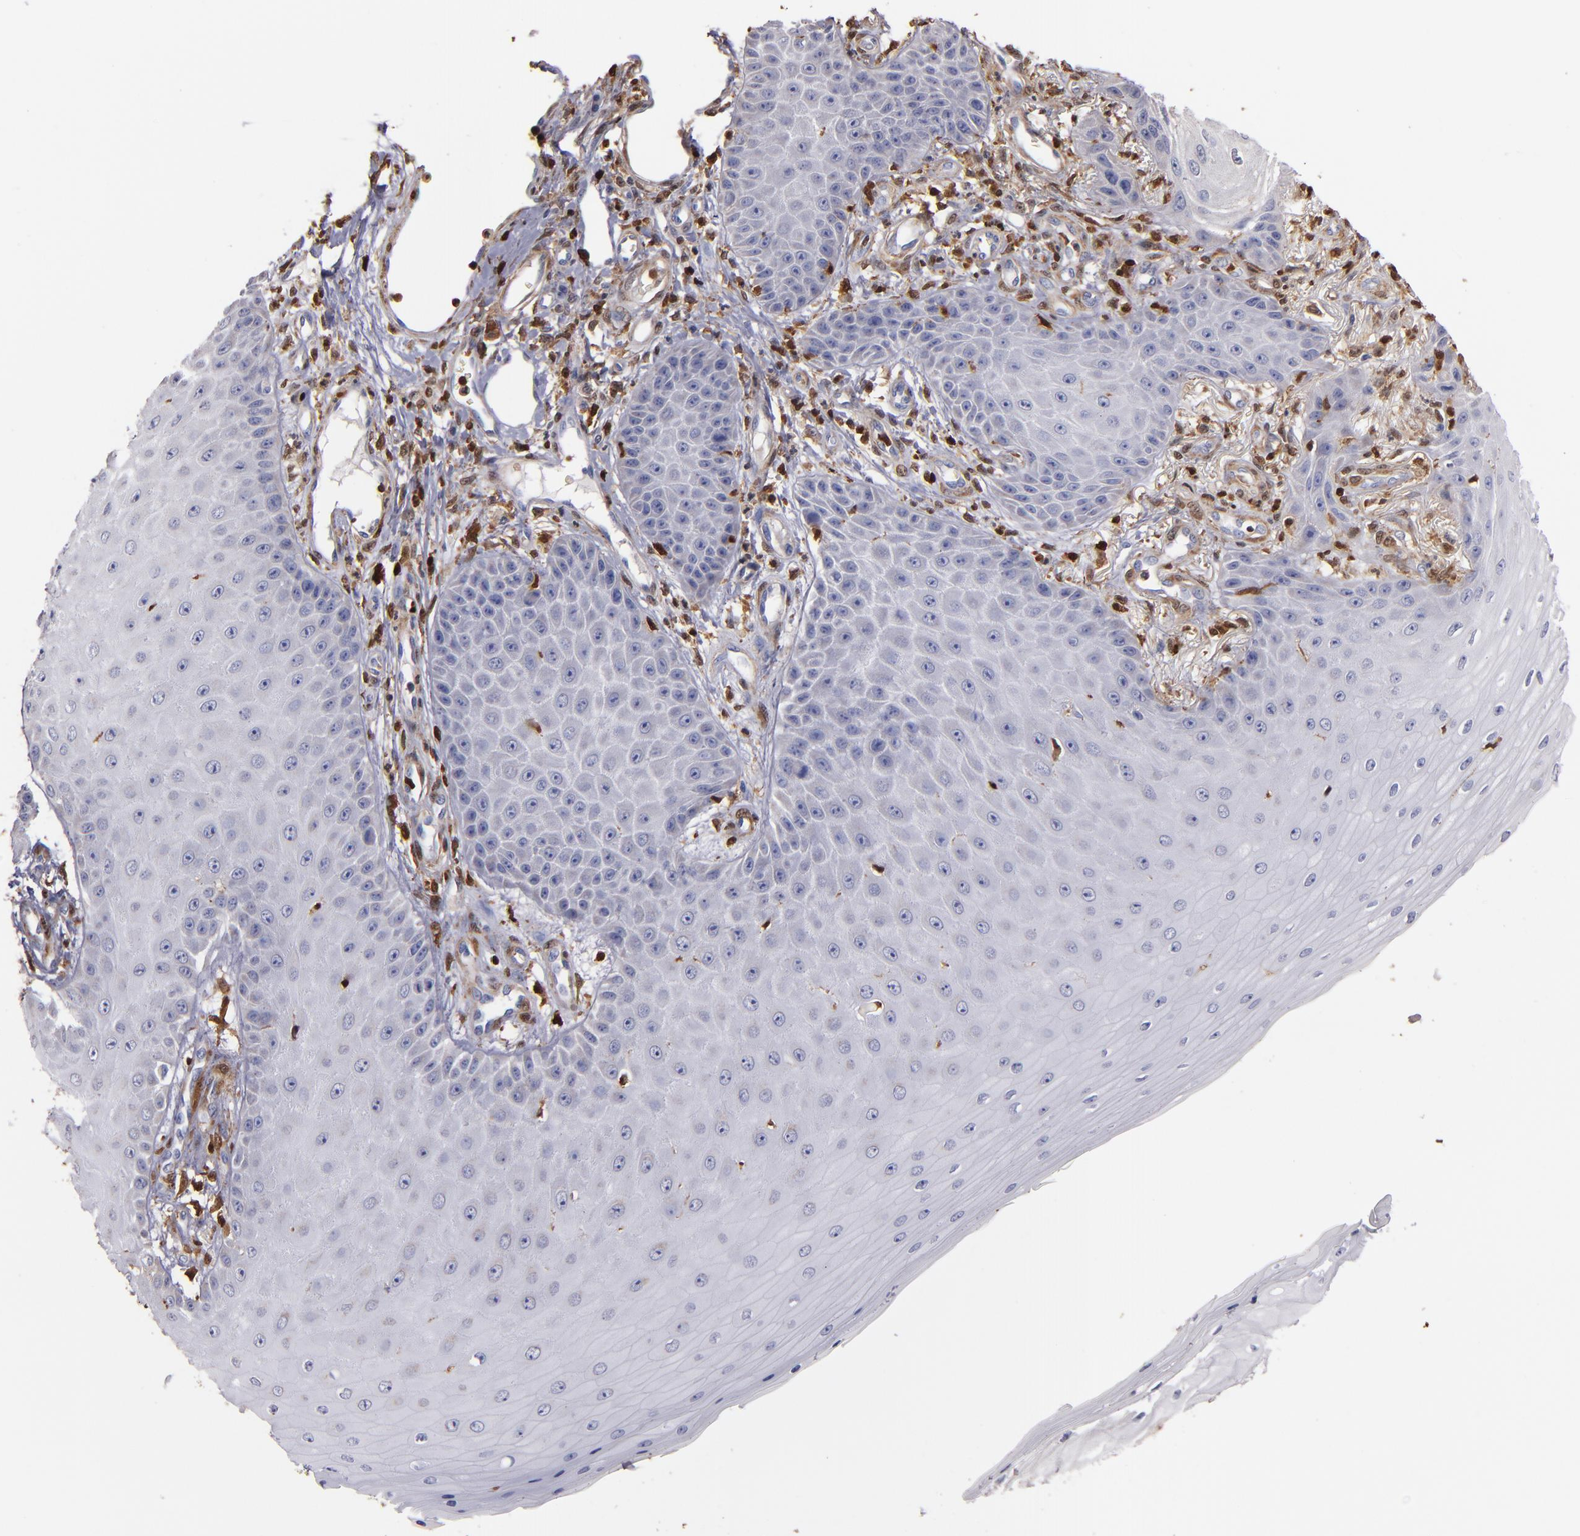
{"staining": {"intensity": "negative", "quantity": "none", "location": "none"}, "tissue": "skin cancer", "cell_type": "Tumor cells", "image_type": "cancer", "snomed": [{"axis": "morphology", "description": "Squamous cell carcinoma, NOS"}, {"axis": "topography", "description": "Skin"}], "caption": "Tumor cells are negative for brown protein staining in skin cancer (squamous cell carcinoma).", "gene": "S100A4", "patient": {"sex": "female", "age": 40}}